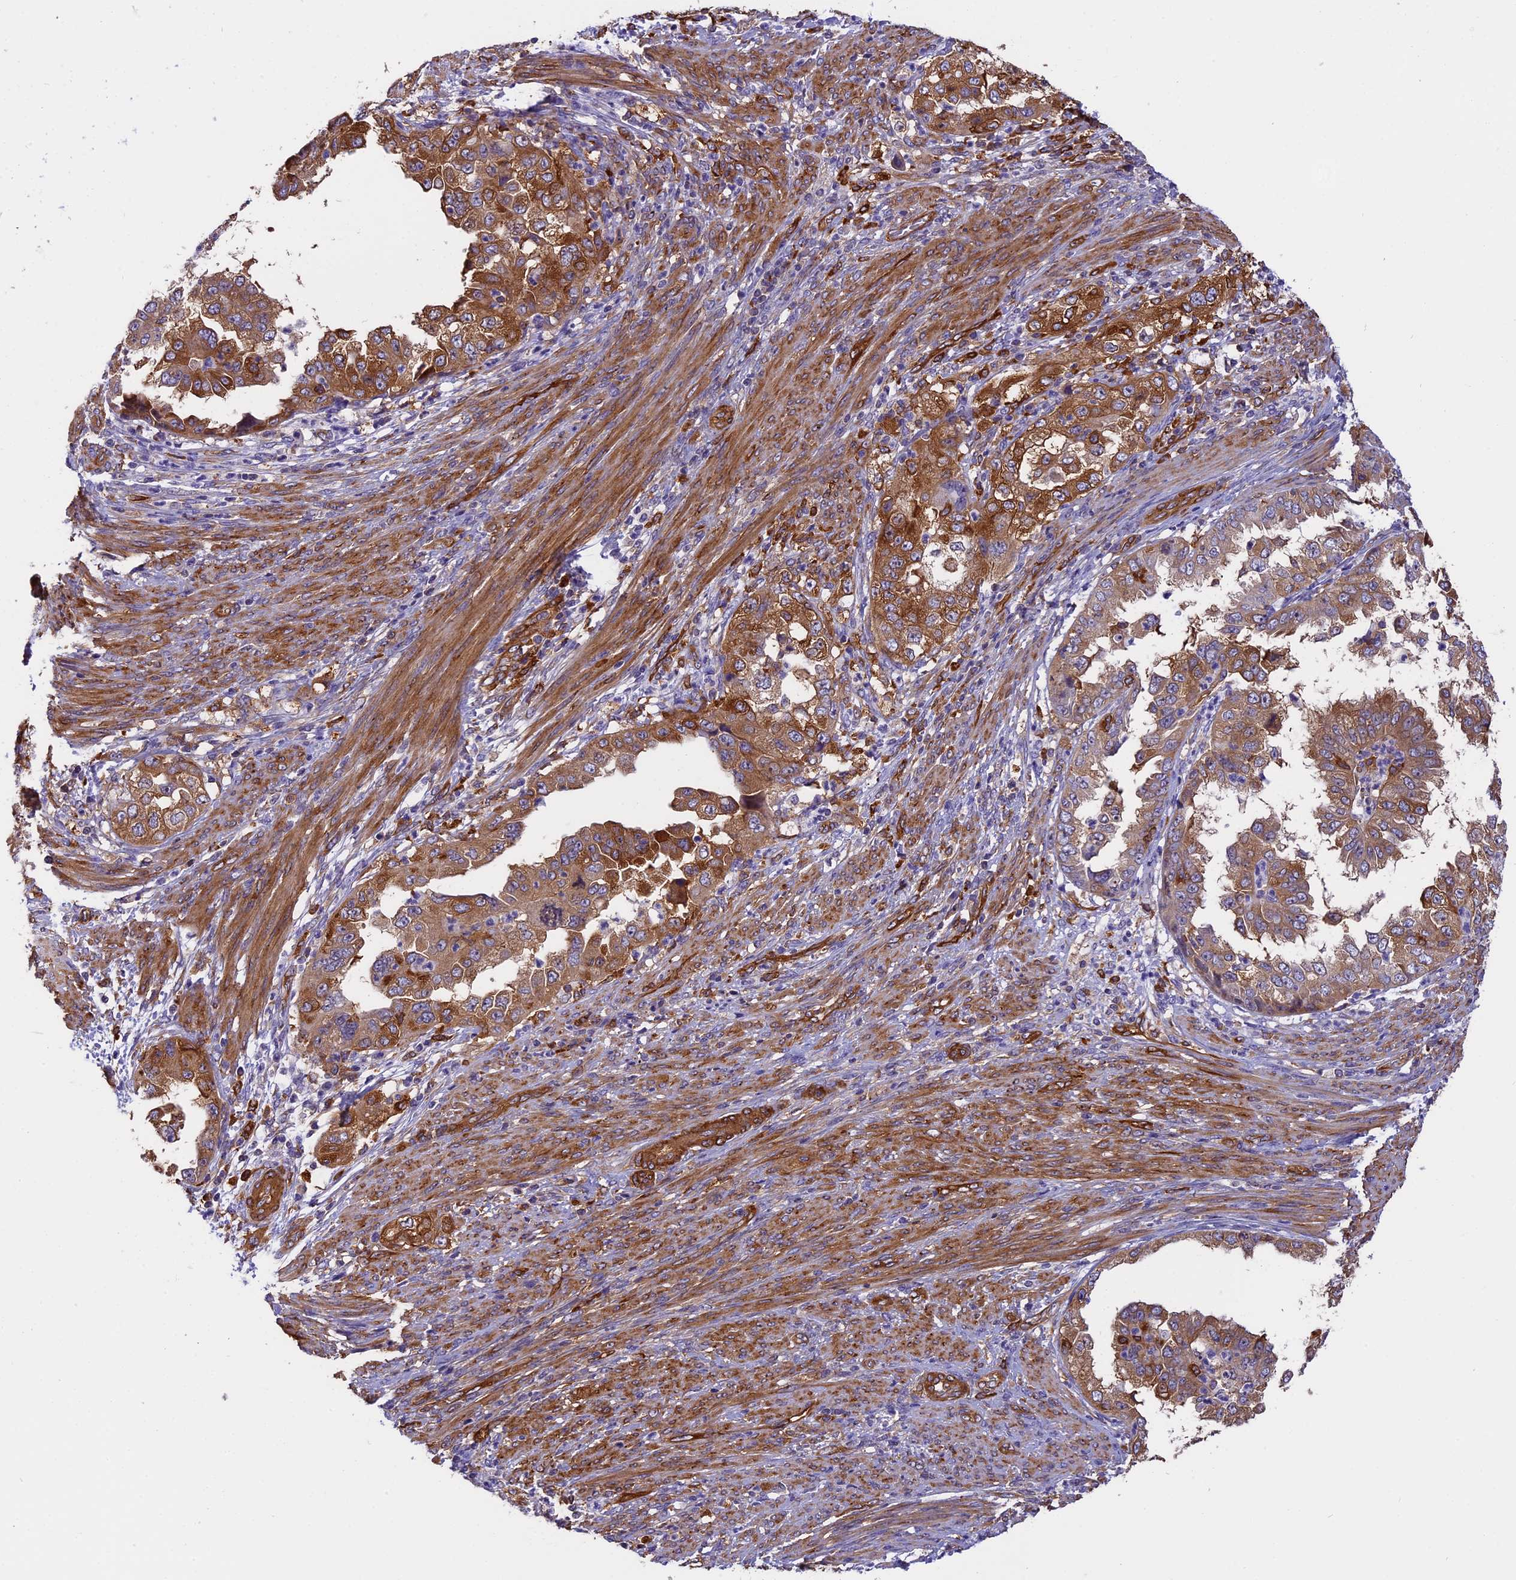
{"staining": {"intensity": "moderate", "quantity": ">75%", "location": "cytoplasmic/membranous"}, "tissue": "endometrial cancer", "cell_type": "Tumor cells", "image_type": "cancer", "snomed": [{"axis": "morphology", "description": "Adenocarcinoma, NOS"}, {"axis": "topography", "description": "Endometrium"}], "caption": "Immunohistochemical staining of human endometrial cancer demonstrates moderate cytoplasmic/membranous protein positivity in about >75% of tumor cells.", "gene": "EHBP1L1", "patient": {"sex": "female", "age": 85}}